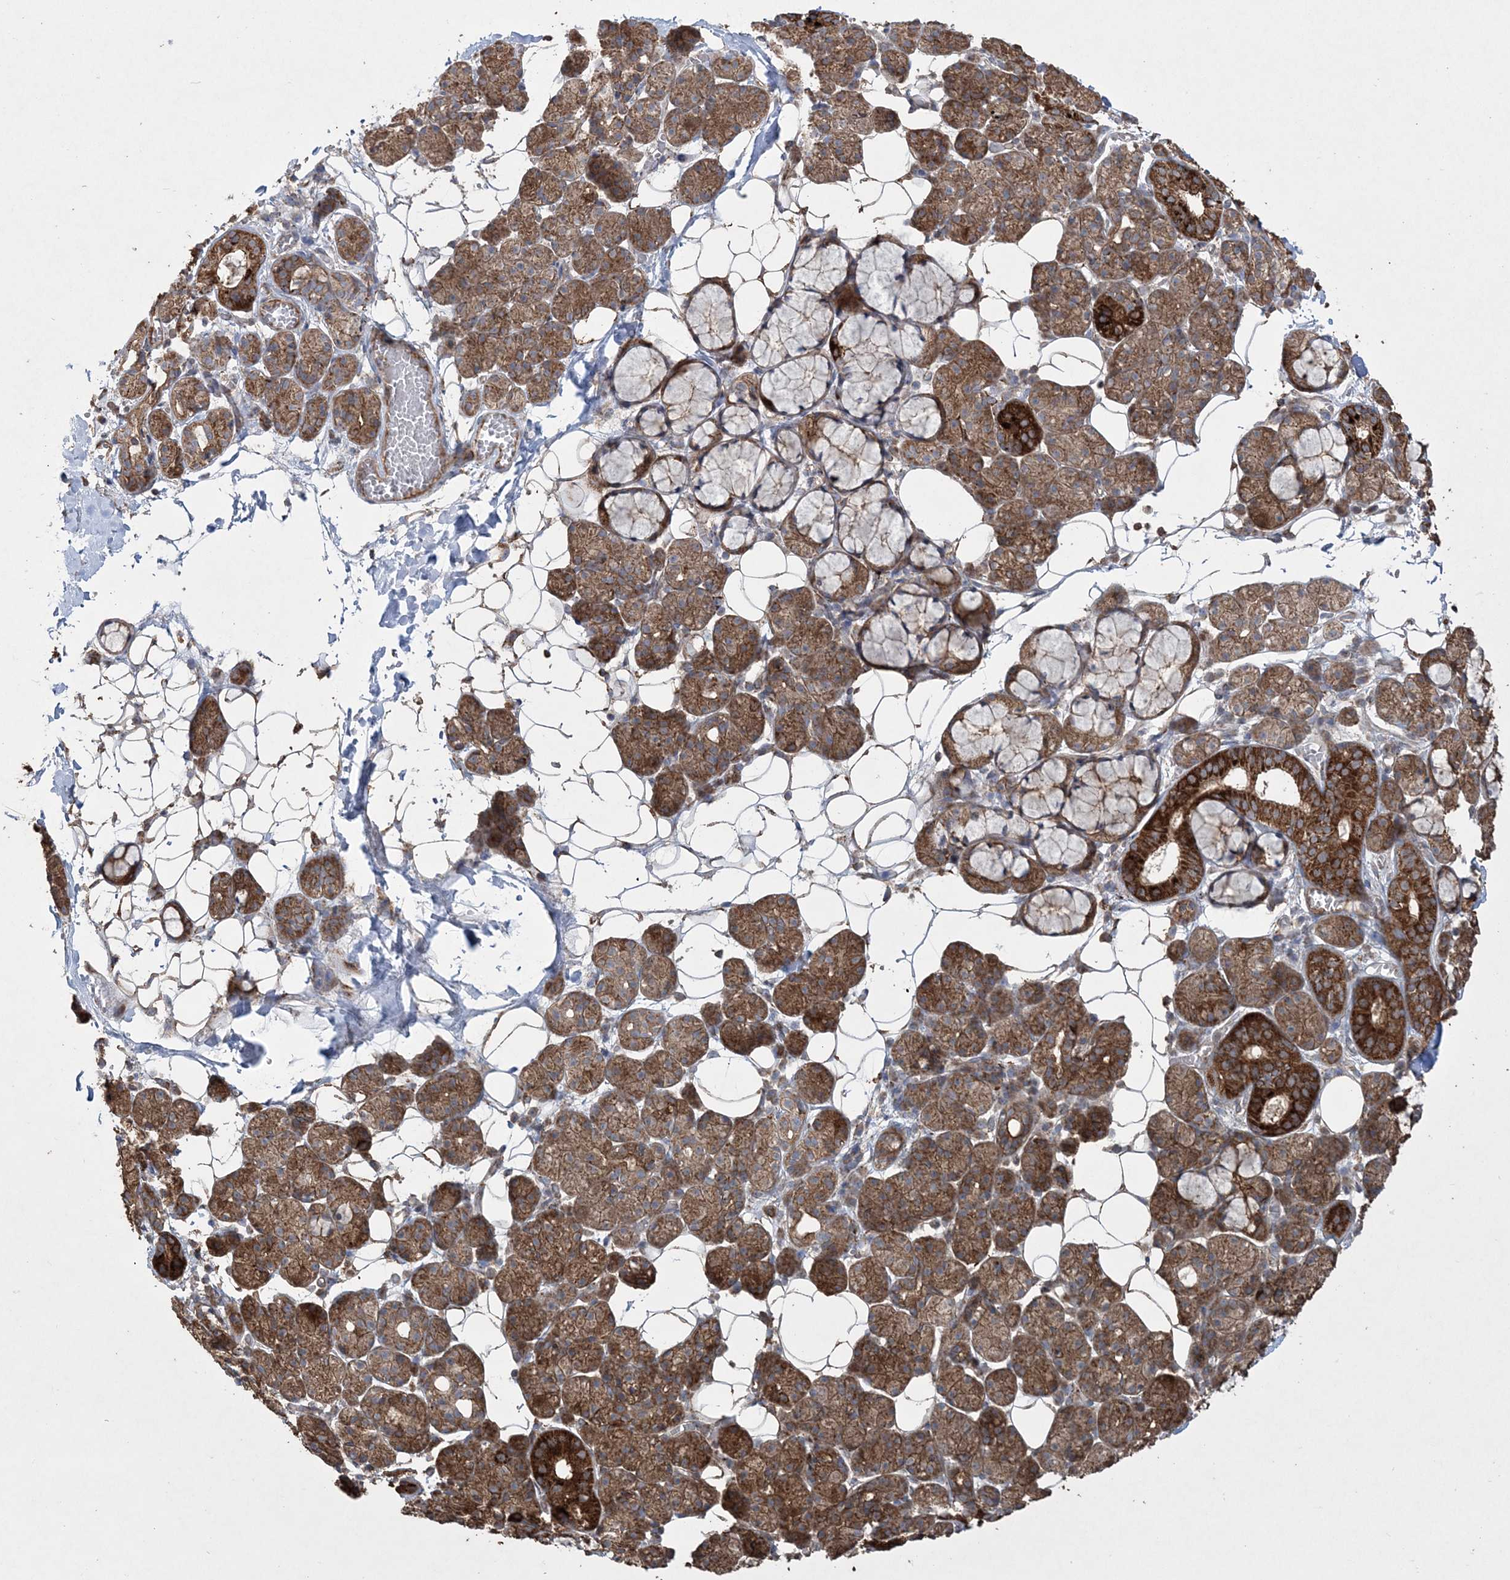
{"staining": {"intensity": "strong", "quantity": ">75%", "location": "cytoplasmic/membranous"}, "tissue": "salivary gland", "cell_type": "Glandular cells", "image_type": "normal", "snomed": [{"axis": "morphology", "description": "Normal tissue, NOS"}, {"axis": "topography", "description": "Salivary gland"}], "caption": "Immunohistochemistry staining of benign salivary gland, which exhibits high levels of strong cytoplasmic/membranous staining in approximately >75% of glandular cells indicating strong cytoplasmic/membranous protein expression. The staining was performed using DAB (brown) for protein detection and nuclei were counterstained in hematoxylin (blue).", "gene": "TTC7A", "patient": {"sex": "male", "age": 63}}